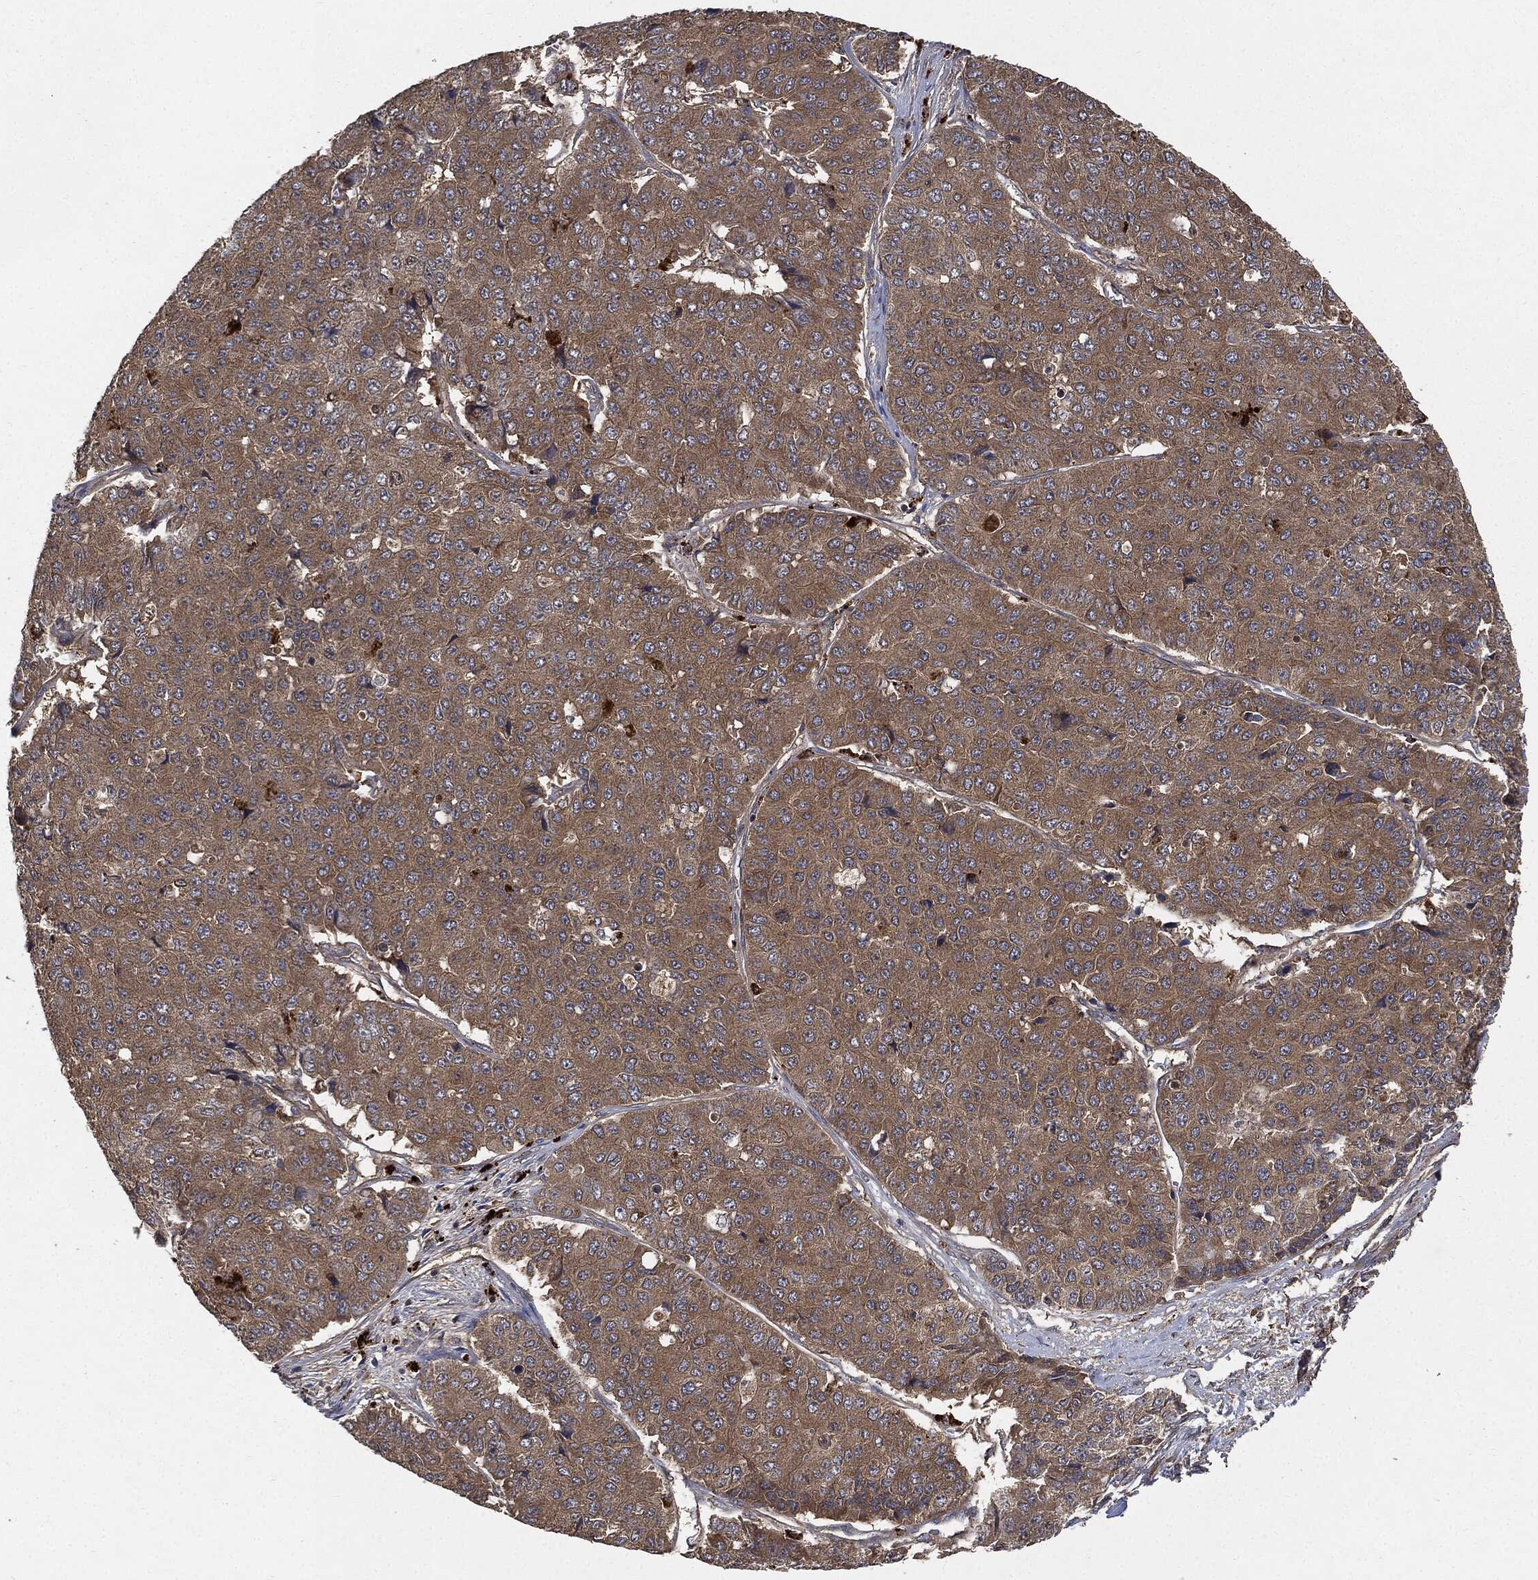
{"staining": {"intensity": "moderate", "quantity": ">75%", "location": "cytoplasmic/membranous"}, "tissue": "pancreatic cancer", "cell_type": "Tumor cells", "image_type": "cancer", "snomed": [{"axis": "morphology", "description": "Normal tissue, NOS"}, {"axis": "morphology", "description": "Adenocarcinoma, NOS"}, {"axis": "topography", "description": "Pancreas"}, {"axis": "topography", "description": "Duodenum"}], "caption": "Human adenocarcinoma (pancreatic) stained with a protein marker displays moderate staining in tumor cells.", "gene": "BRAF", "patient": {"sex": "male", "age": 50}}